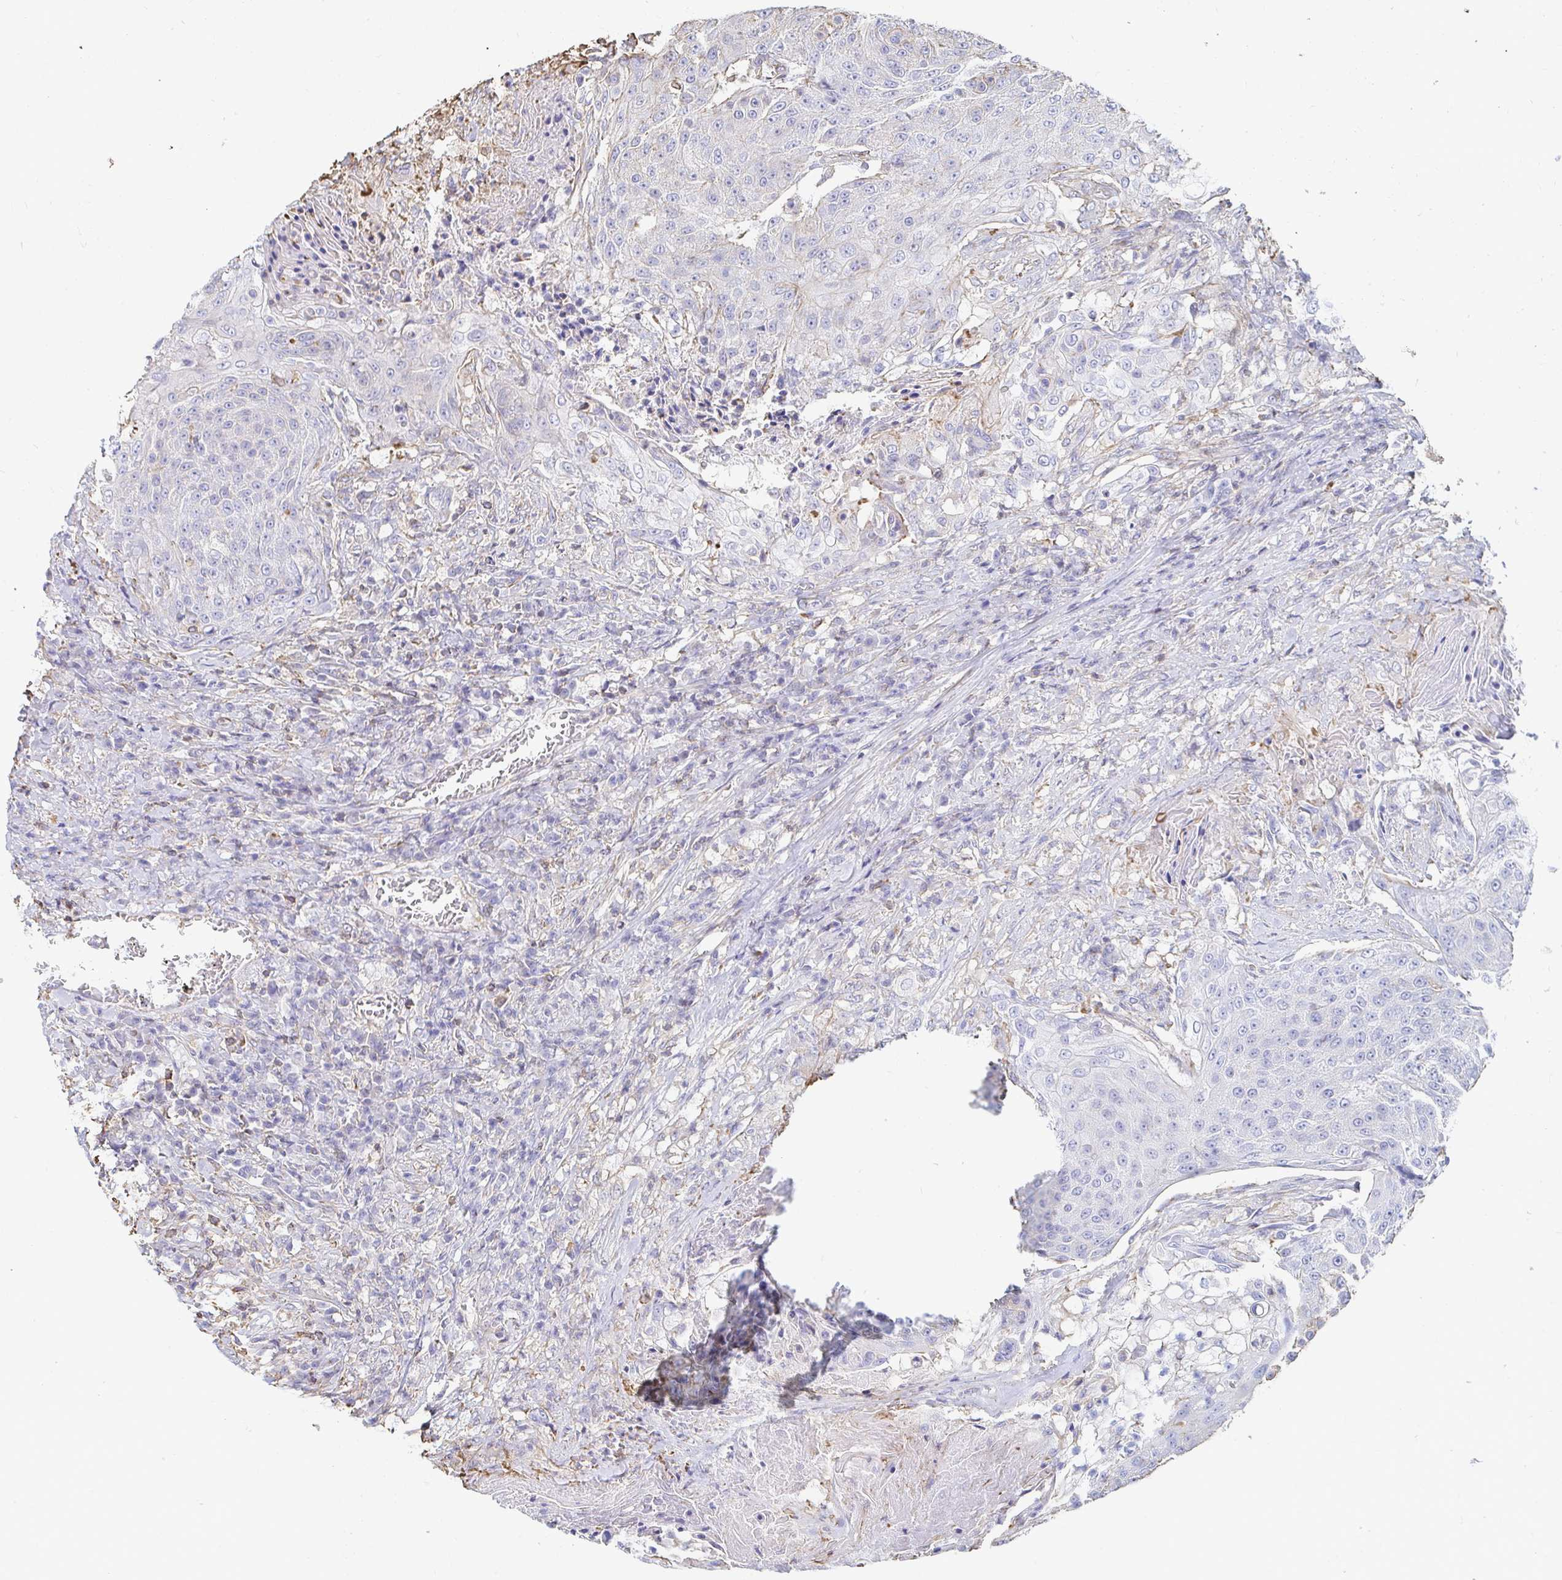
{"staining": {"intensity": "negative", "quantity": "none", "location": "none"}, "tissue": "urothelial cancer", "cell_type": "Tumor cells", "image_type": "cancer", "snomed": [{"axis": "morphology", "description": "Urothelial carcinoma, High grade"}, {"axis": "topography", "description": "Urinary bladder"}], "caption": "Immunohistochemical staining of human high-grade urothelial carcinoma shows no significant staining in tumor cells.", "gene": "PTPN14", "patient": {"sex": "female", "age": 63}}